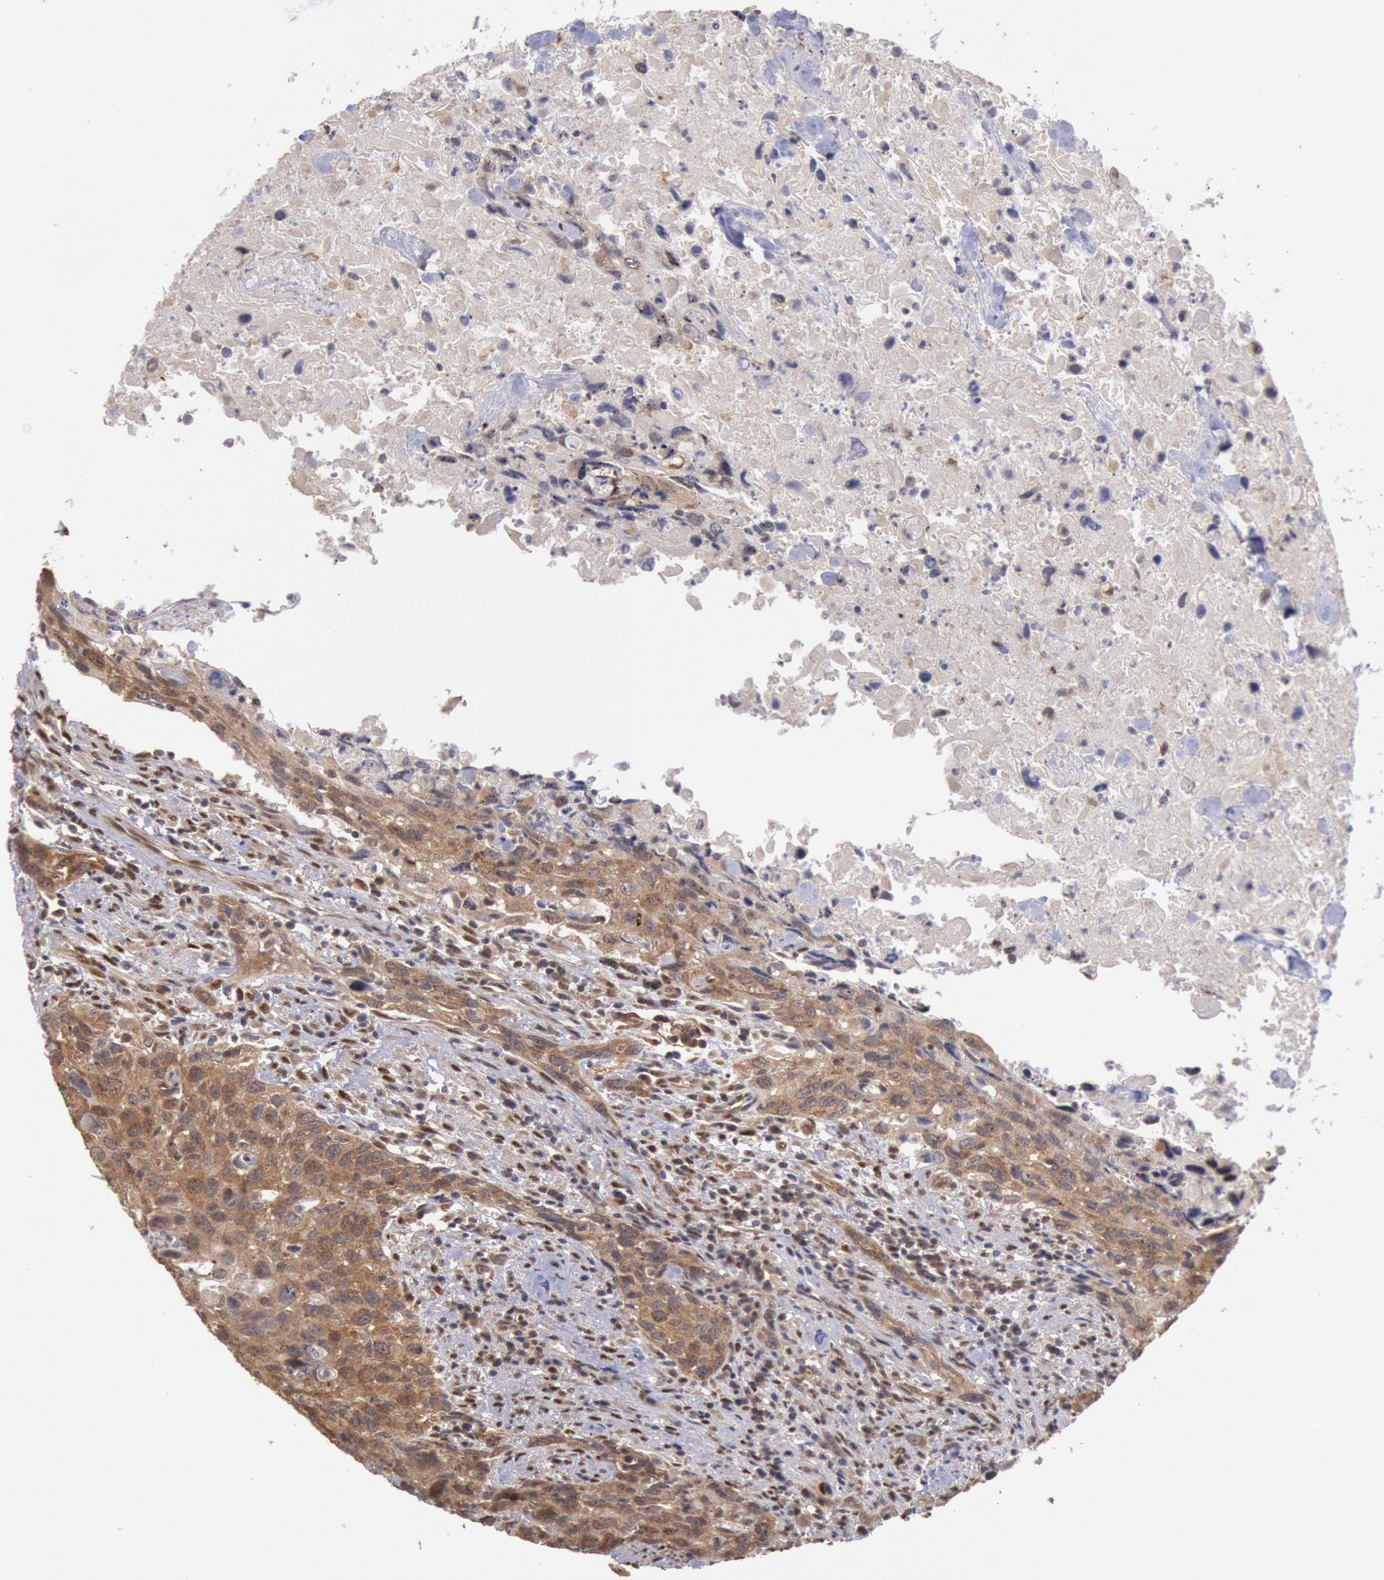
{"staining": {"intensity": "moderate", "quantity": ">75%", "location": "cytoplasmic/membranous,nuclear"}, "tissue": "urothelial cancer", "cell_type": "Tumor cells", "image_type": "cancer", "snomed": [{"axis": "morphology", "description": "Urothelial carcinoma, High grade"}, {"axis": "topography", "description": "Urinary bladder"}], "caption": "Tumor cells reveal medium levels of moderate cytoplasmic/membranous and nuclear positivity in approximately >75% of cells in high-grade urothelial carcinoma.", "gene": "STX17", "patient": {"sex": "male", "age": 71}}